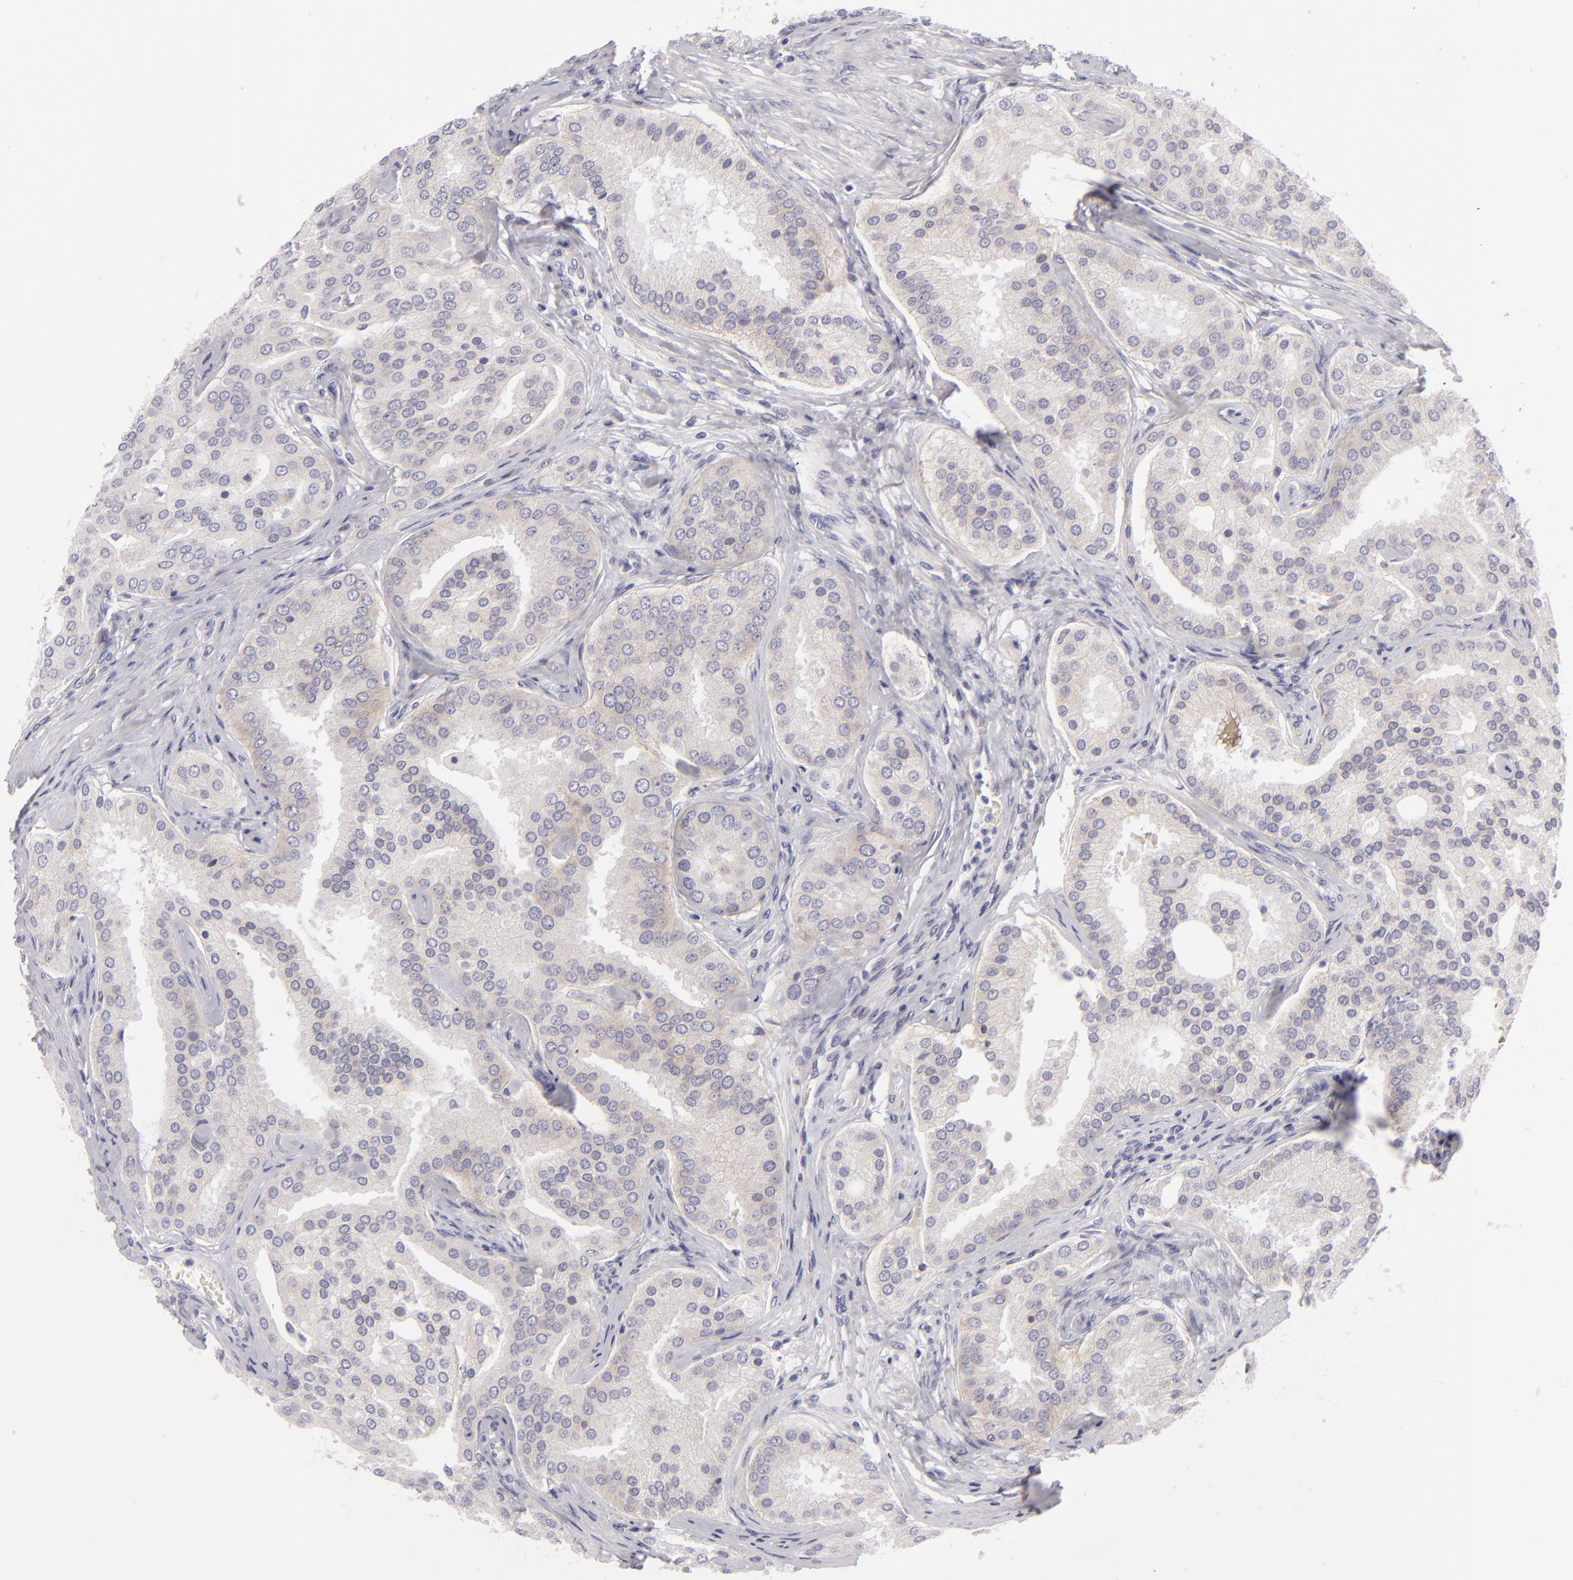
{"staining": {"intensity": "weak", "quantity": "25%-75%", "location": "cytoplasmic/membranous"}, "tissue": "prostate cancer", "cell_type": "Tumor cells", "image_type": "cancer", "snomed": [{"axis": "morphology", "description": "Adenocarcinoma, High grade"}, {"axis": "topography", "description": "Prostate"}], "caption": "Immunohistochemical staining of human prostate cancer displays low levels of weak cytoplasmic/membranous protein staining in about 25%-75% of tumor cells. (brown staining indicates protein expression, while blue staining denotes nuclei).", "gene": "DLG4", "patient": {"sex": "male", "age": 64}}